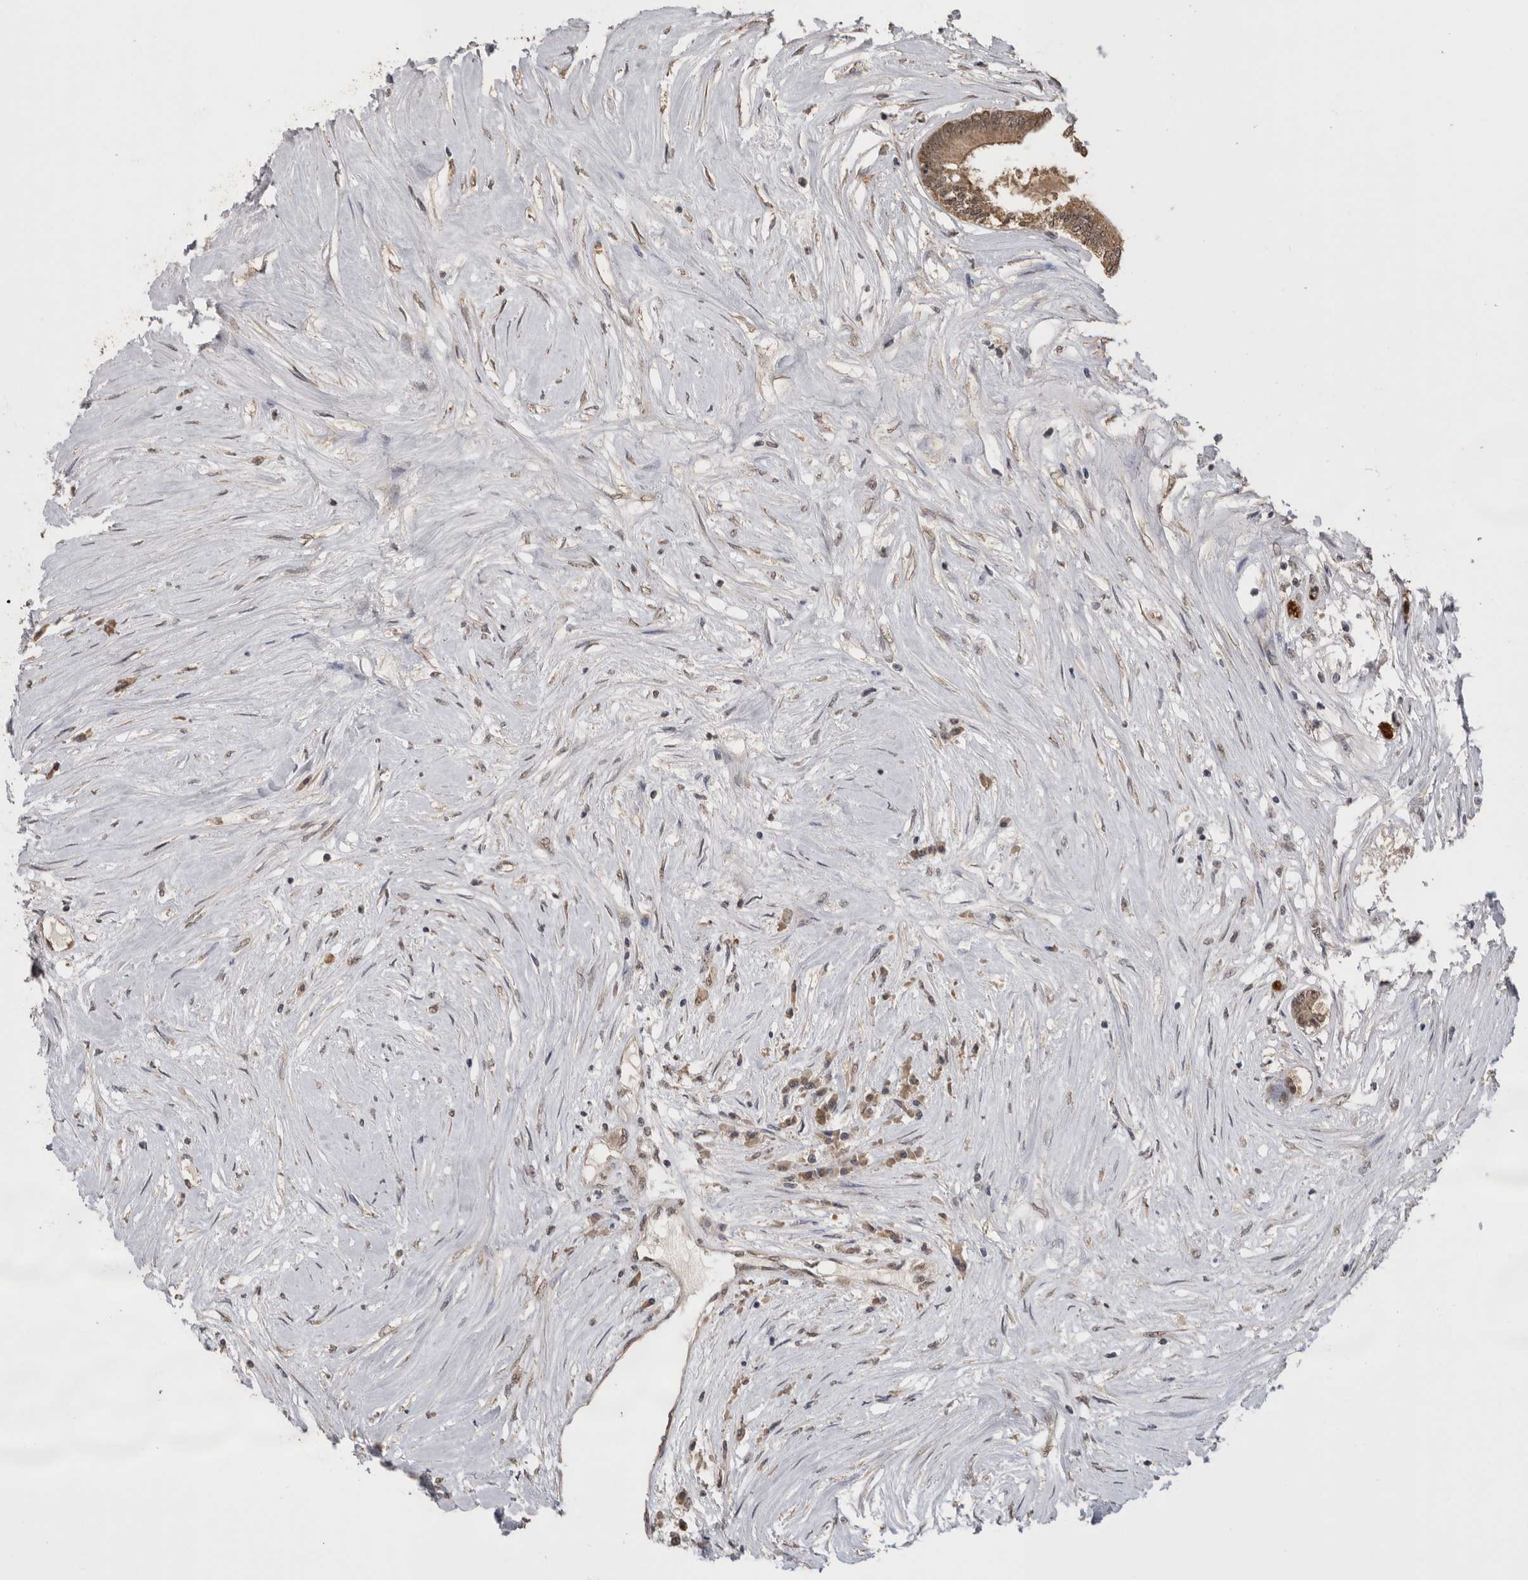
{"staining": {"intensity": "moderate", "quantity": ">75%", "location": "cytoplasmic/membranous"}, "tissue": "colorectal cancer", "cell_type": "Tumor cells", "image_type": "cancer", "snomed": [{"axis": "morphology", "description": "Adenocarcinoma, NOS"}, {"axis": "topography", "description": "Rectum"}], "caption": "An immunohistochemistry (IHC) histopathology image of tumor tissue is shown. Protein staining in brown shows moderate cytoplasmic/membranous positivity in colorectal adenocarcinoma within tumor cells.", "gene": "PAK4", "patient": {"sex": "male", "age": 63}}